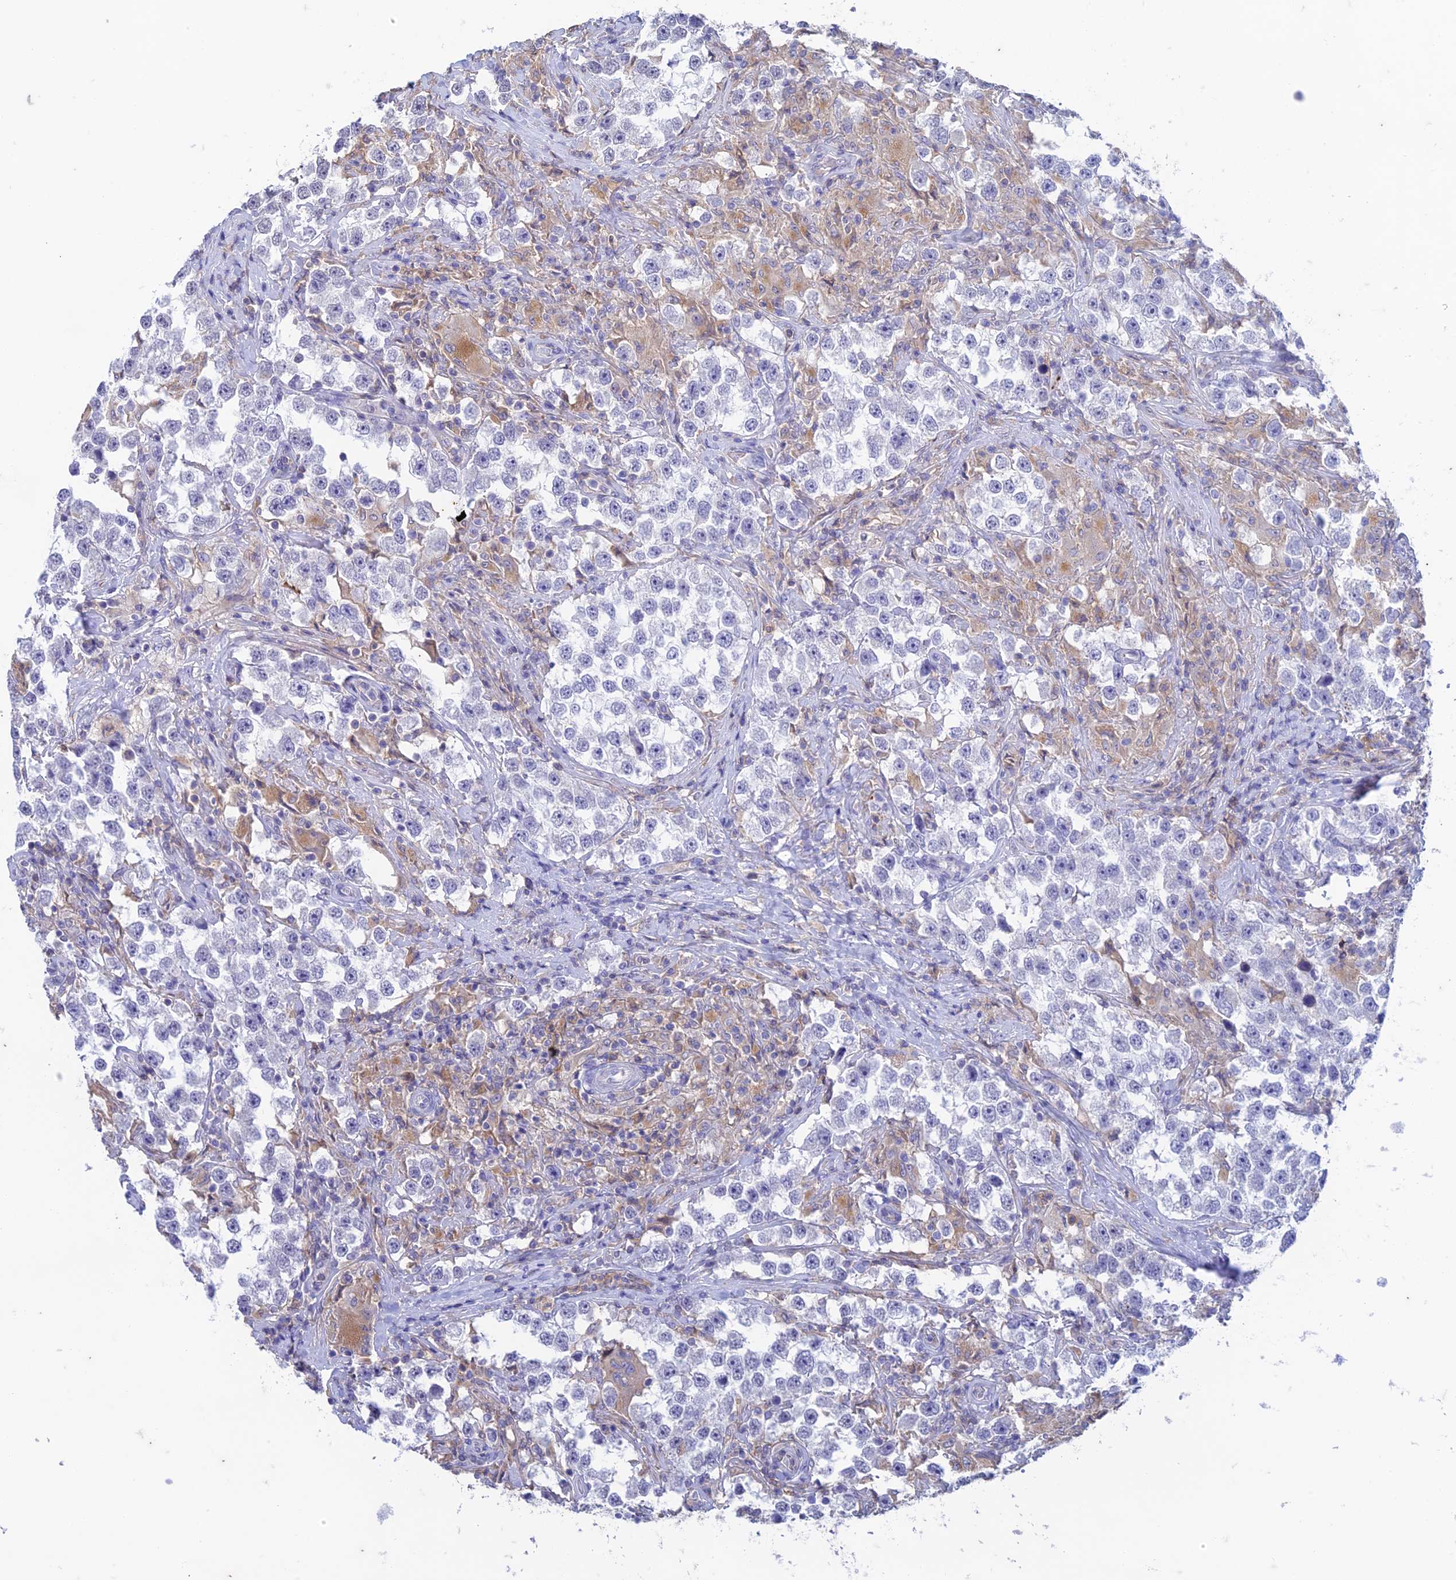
{"staining": {"intensity": "negative", "quantity": "none", "location": "none"}, "tissue": "testis cancer", "cell_type": "Tumor cells", "image_type": "cancer", "snomed": [{"axis": "morphology", "description": "Seminoma, NOS"}, {"axis": "topography", "description": "Testis"}], "caption": "DAB immunohistochemical staining of testis seminoma demonstrates no significant staining in tumor cells. (DAB (3,3'-diaminobenzidine) immunohistochemistry, high magnification).", "gene": "FGF7", "patient": {"sex": "male", "age": 46}}